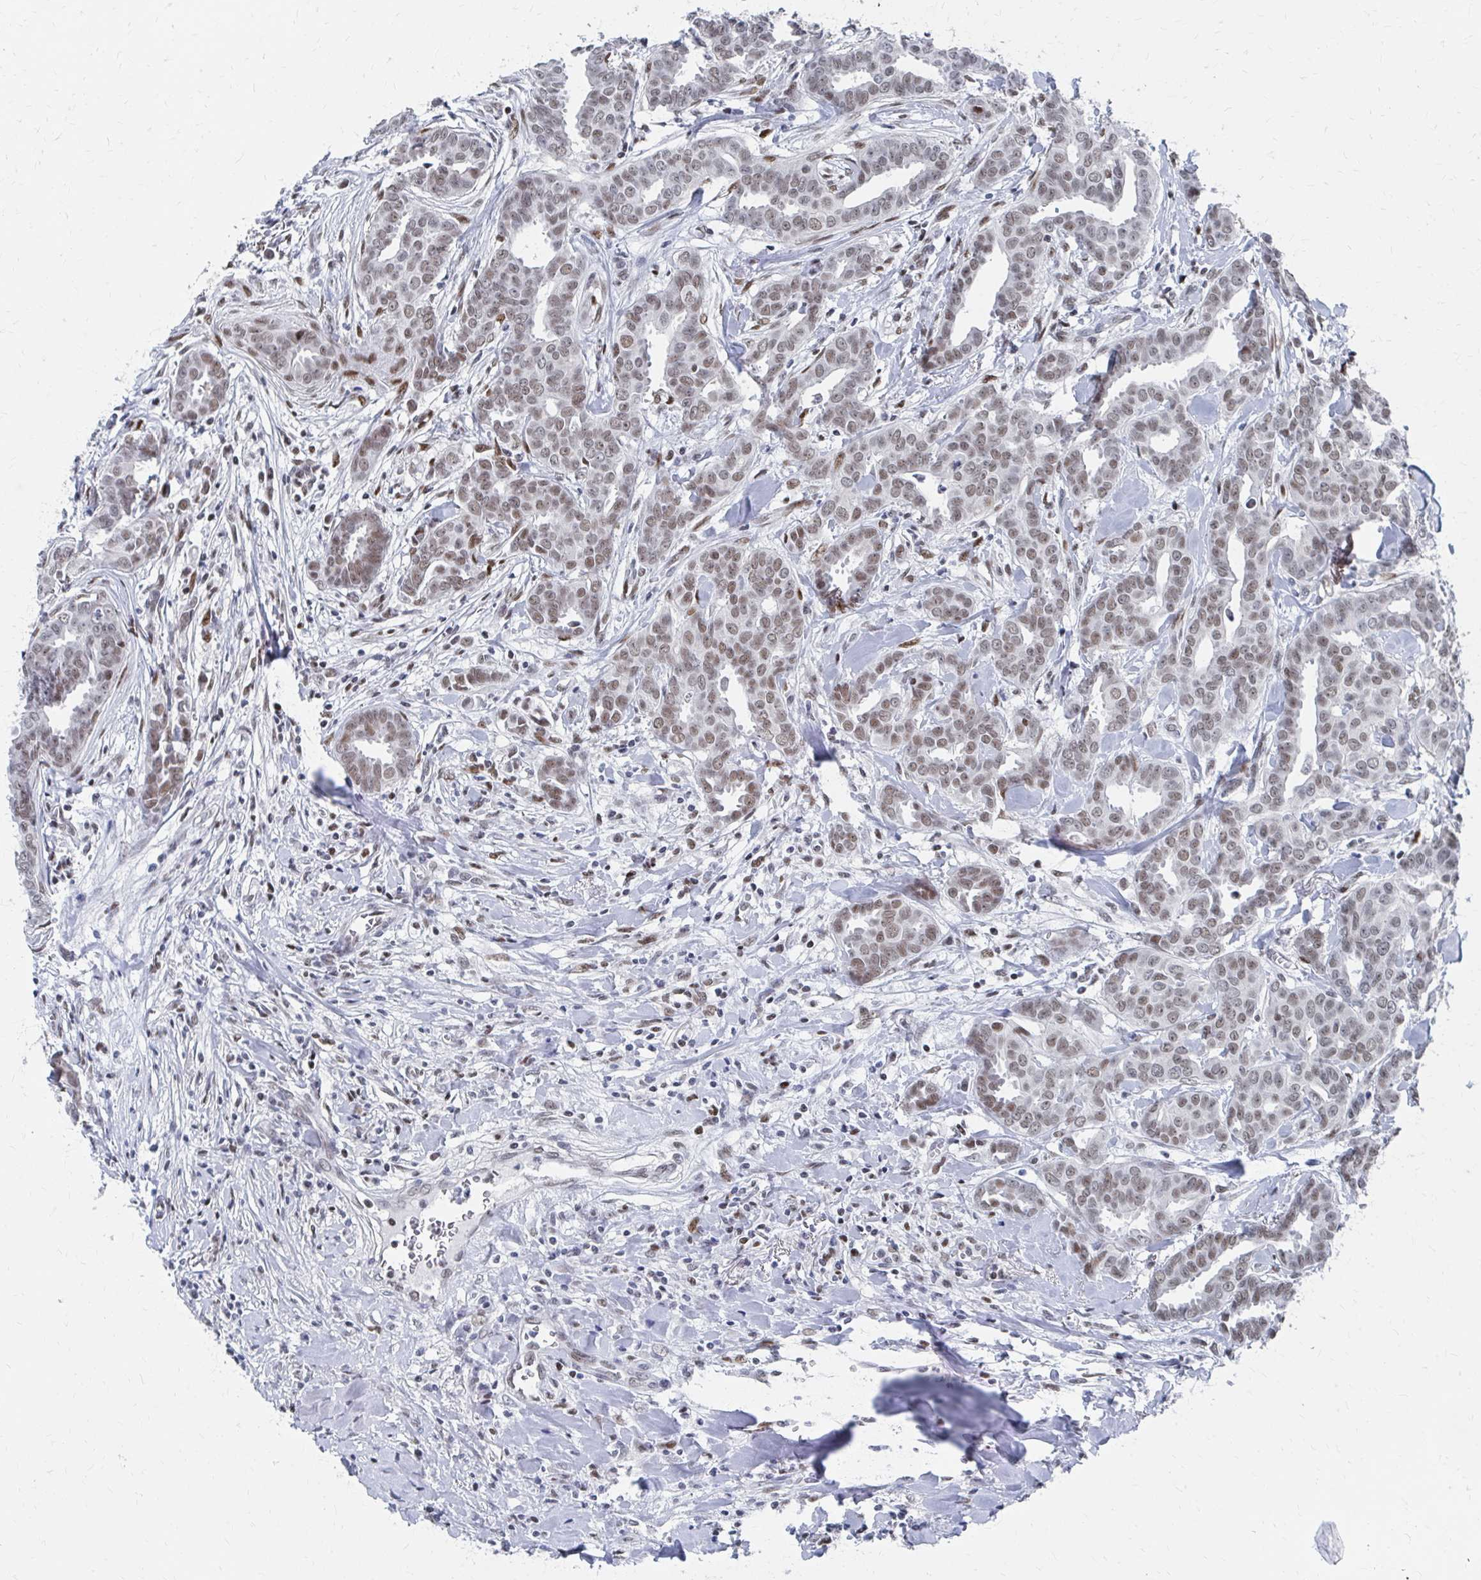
{"staining": {"intensity": "moderate", "quantity": ">75%", "location": "nuclear"}, "tissue": "breast cancer", "cell_type": "Tumor cells", "image_type": "cancer", "snomed": [{"axis": "morphology", "description": "Duct carcinoma"}, {"axis": "topography", "description": "Breast"}], "caption": "Immunohistochemistry of human breast intraductal carcinoma exhibits medium levels of moderate nuclear expression in approximately >75% of tumor cells.", "gene": "CDIN1", "patient": {"sex": "female", "age": 45}}